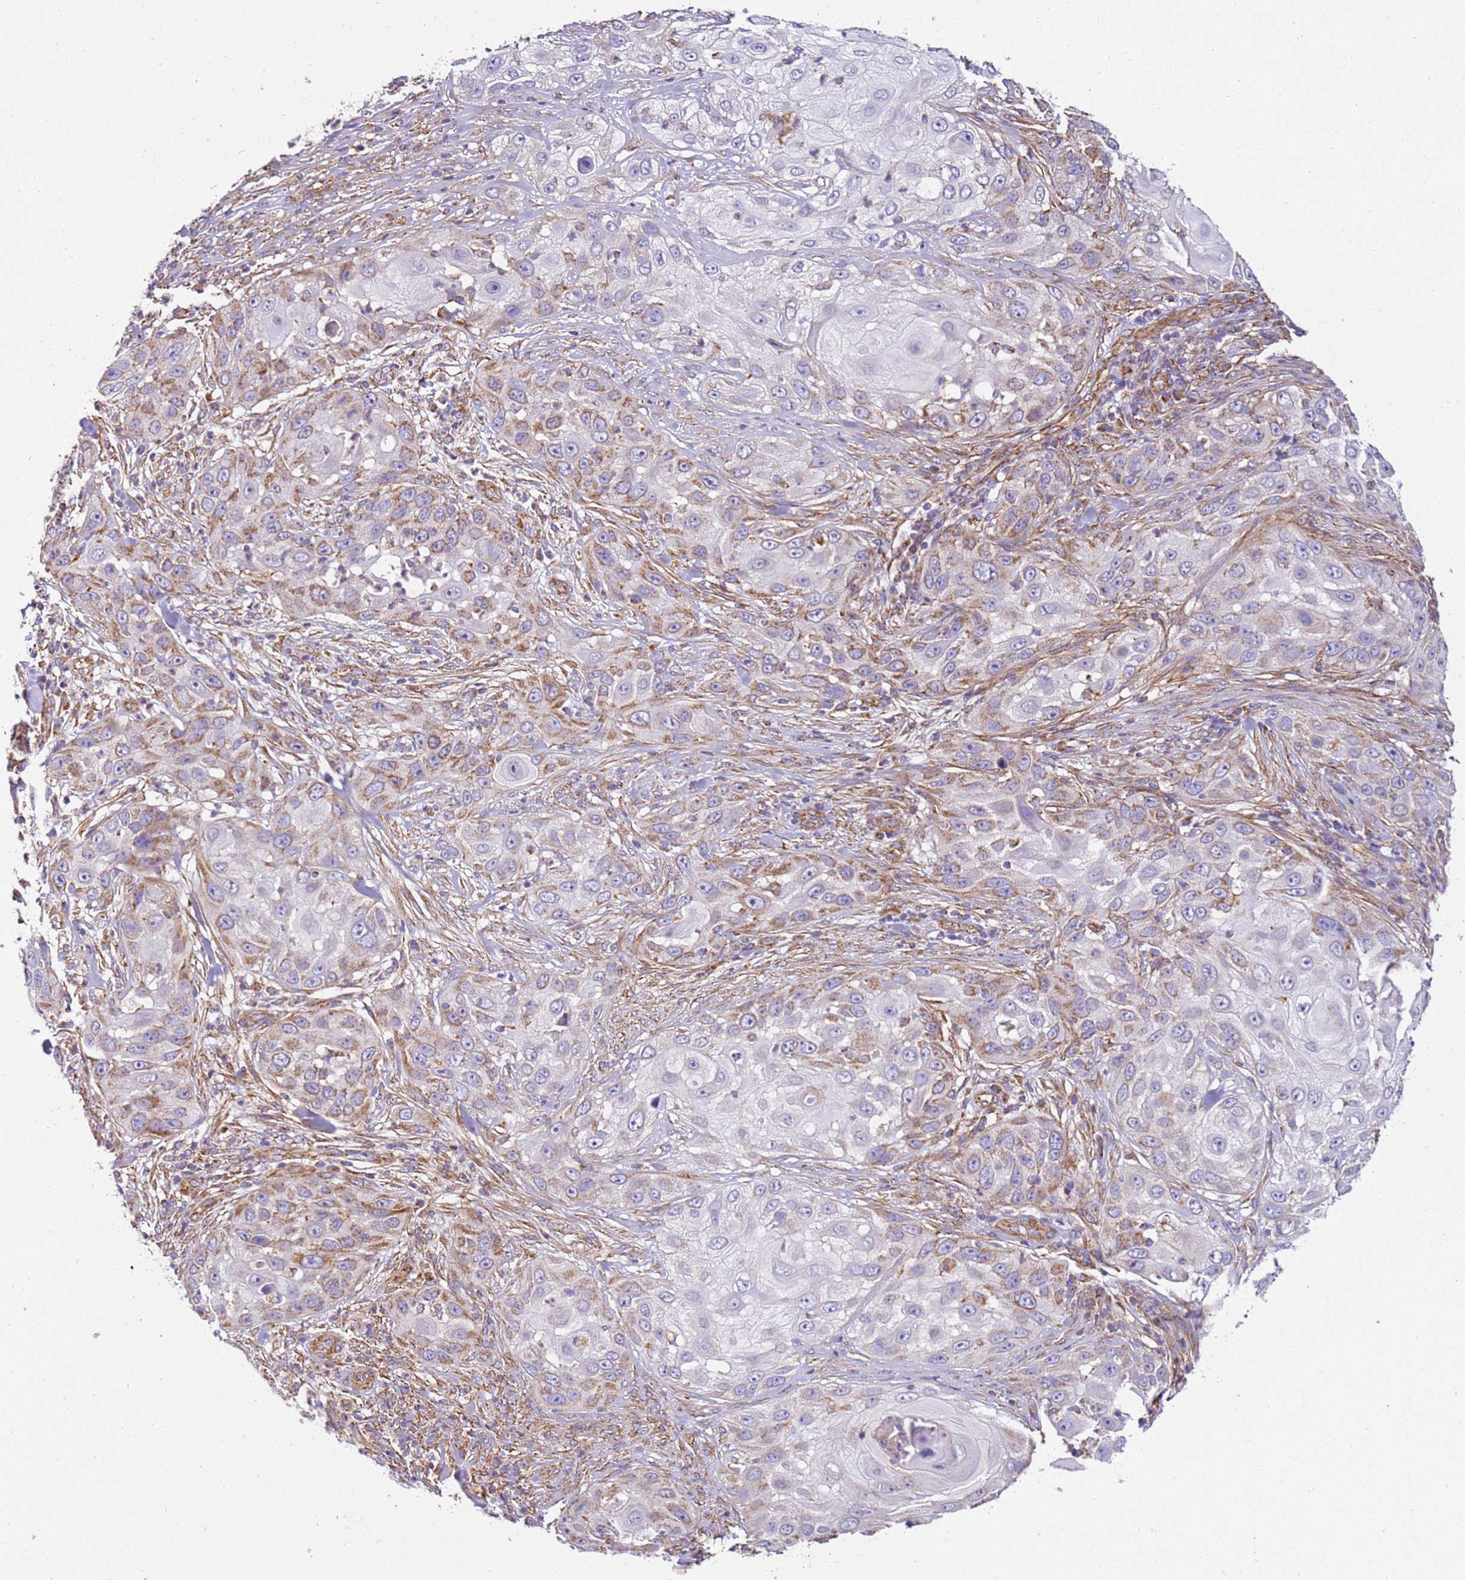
{"staining": {"intensity": "moderate", "quantity": "<25%", "location": "cytoplasmic/membranous"}, "tissue": "skin cancer", "cell_type": "Tumor cells", "image_type": "cancer", "snomed": [{"axis": "morphology", "description": "Squamous cell carcinoma, NOS"}, {"axis": "topography", "description": "Skin"}], "caption": "Protein expression analysis of skin squamous cell carcinoma displays moderate cytoplasmic/membranous staining in approximately <25% of tumor cells.", "gene": "MRPL20", "patient": {"sex": "female", "age": 44}}